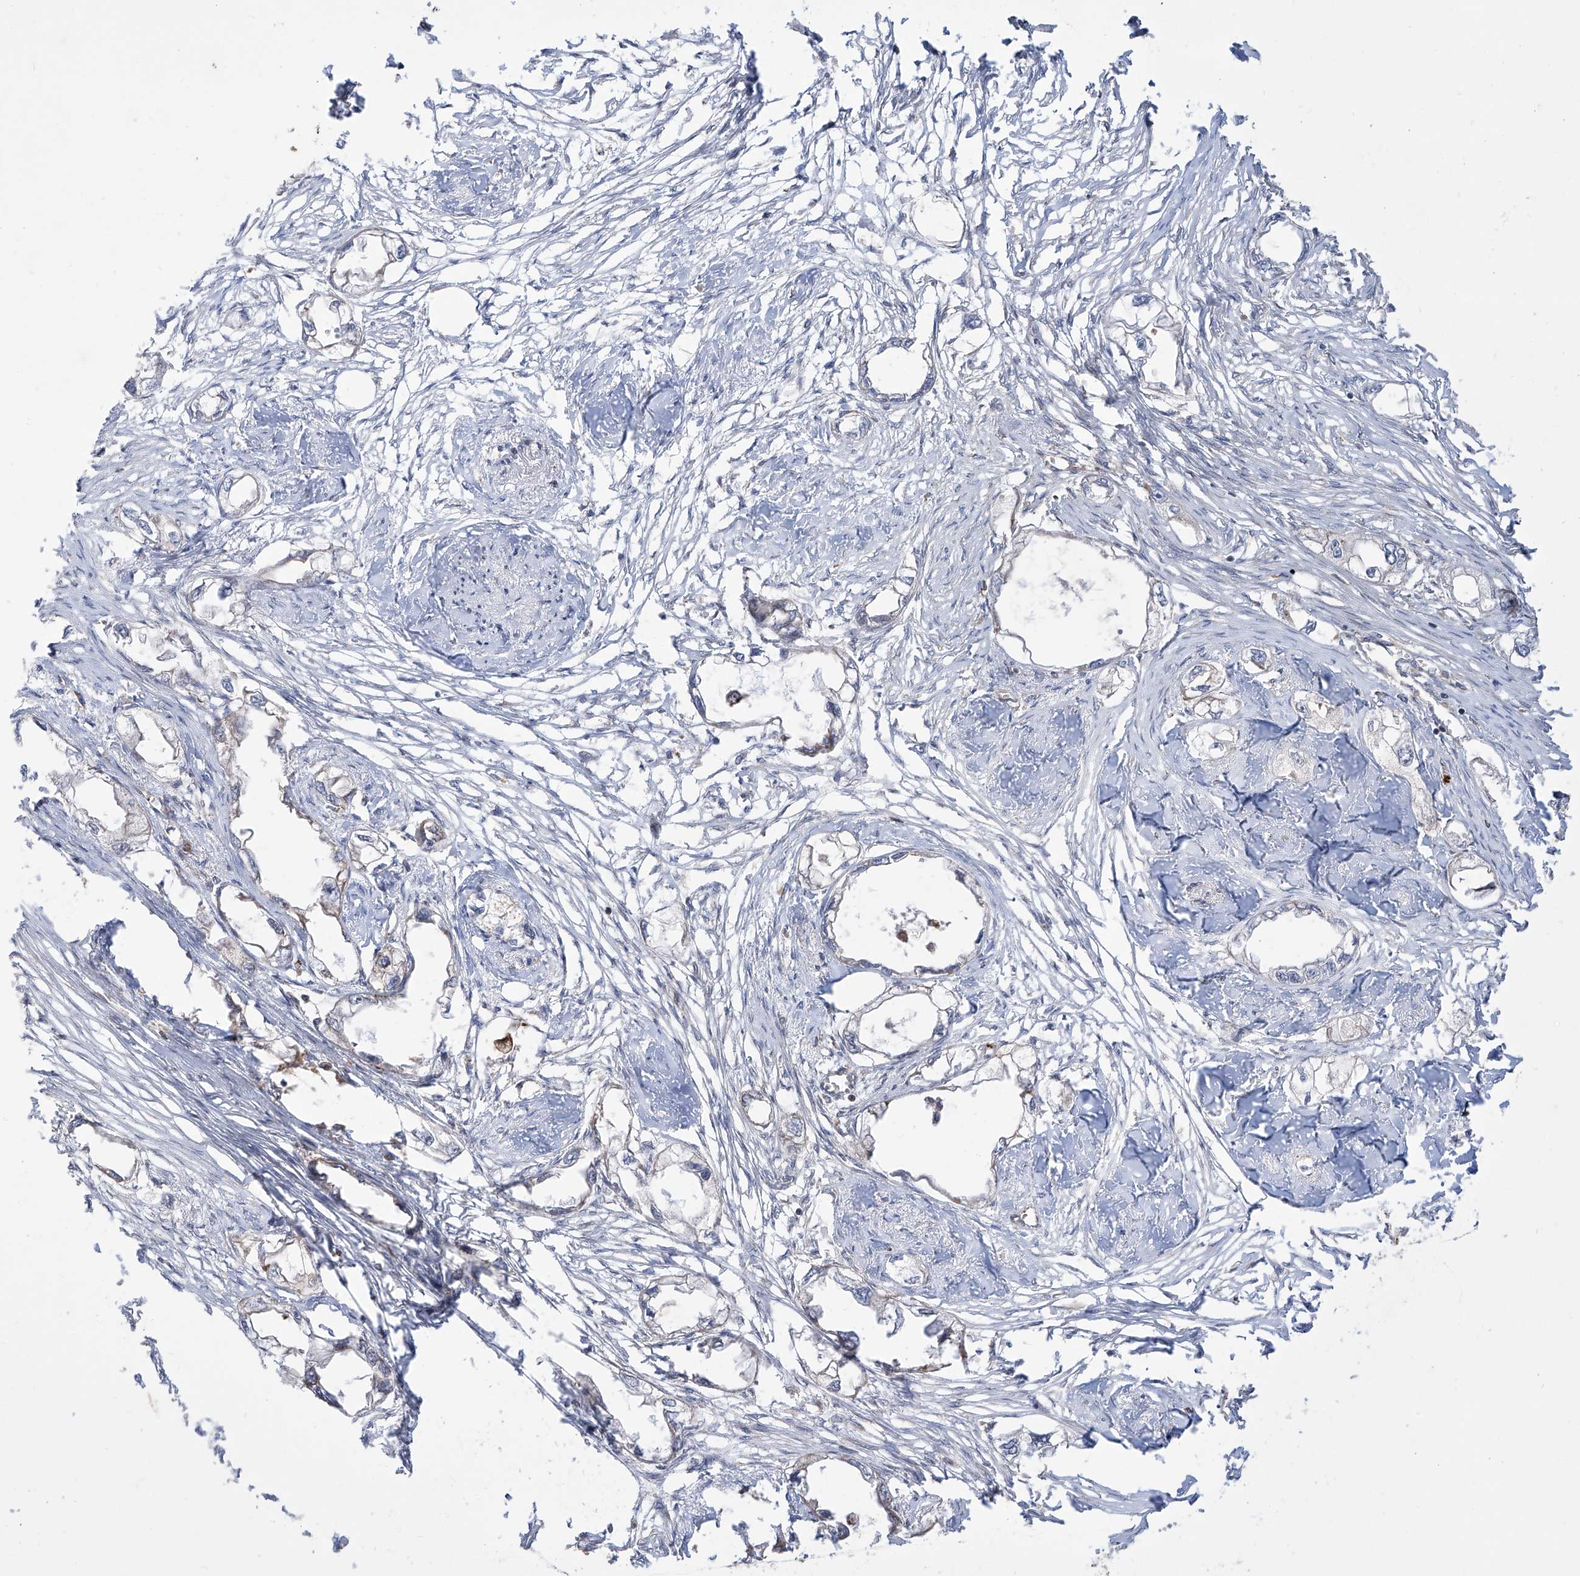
{"staining": {"intensity": "negative", "quantity": "none", "location": "none"}, "tissue": "endometrial cancer", "cell_type": "Tumor cells", "image_type": "cancer", "snomed": [{"axis": "morphology", "description": "Adenocarcinoma, NOS"}, {"axis": "morphology", "description": "Adenocarcinoma, metastatic, NOS"}, {"axis": "topography", "description": "Adipose tissue"}, {"axis": "topography", "description": "Endometrium"}], "caption": "A photomicrograph of human adenocarcinoma (endometrial) is negative for staining in tumor cells.", "gene": "APAF1", "patient": {"sex": "female", "age": 67}}